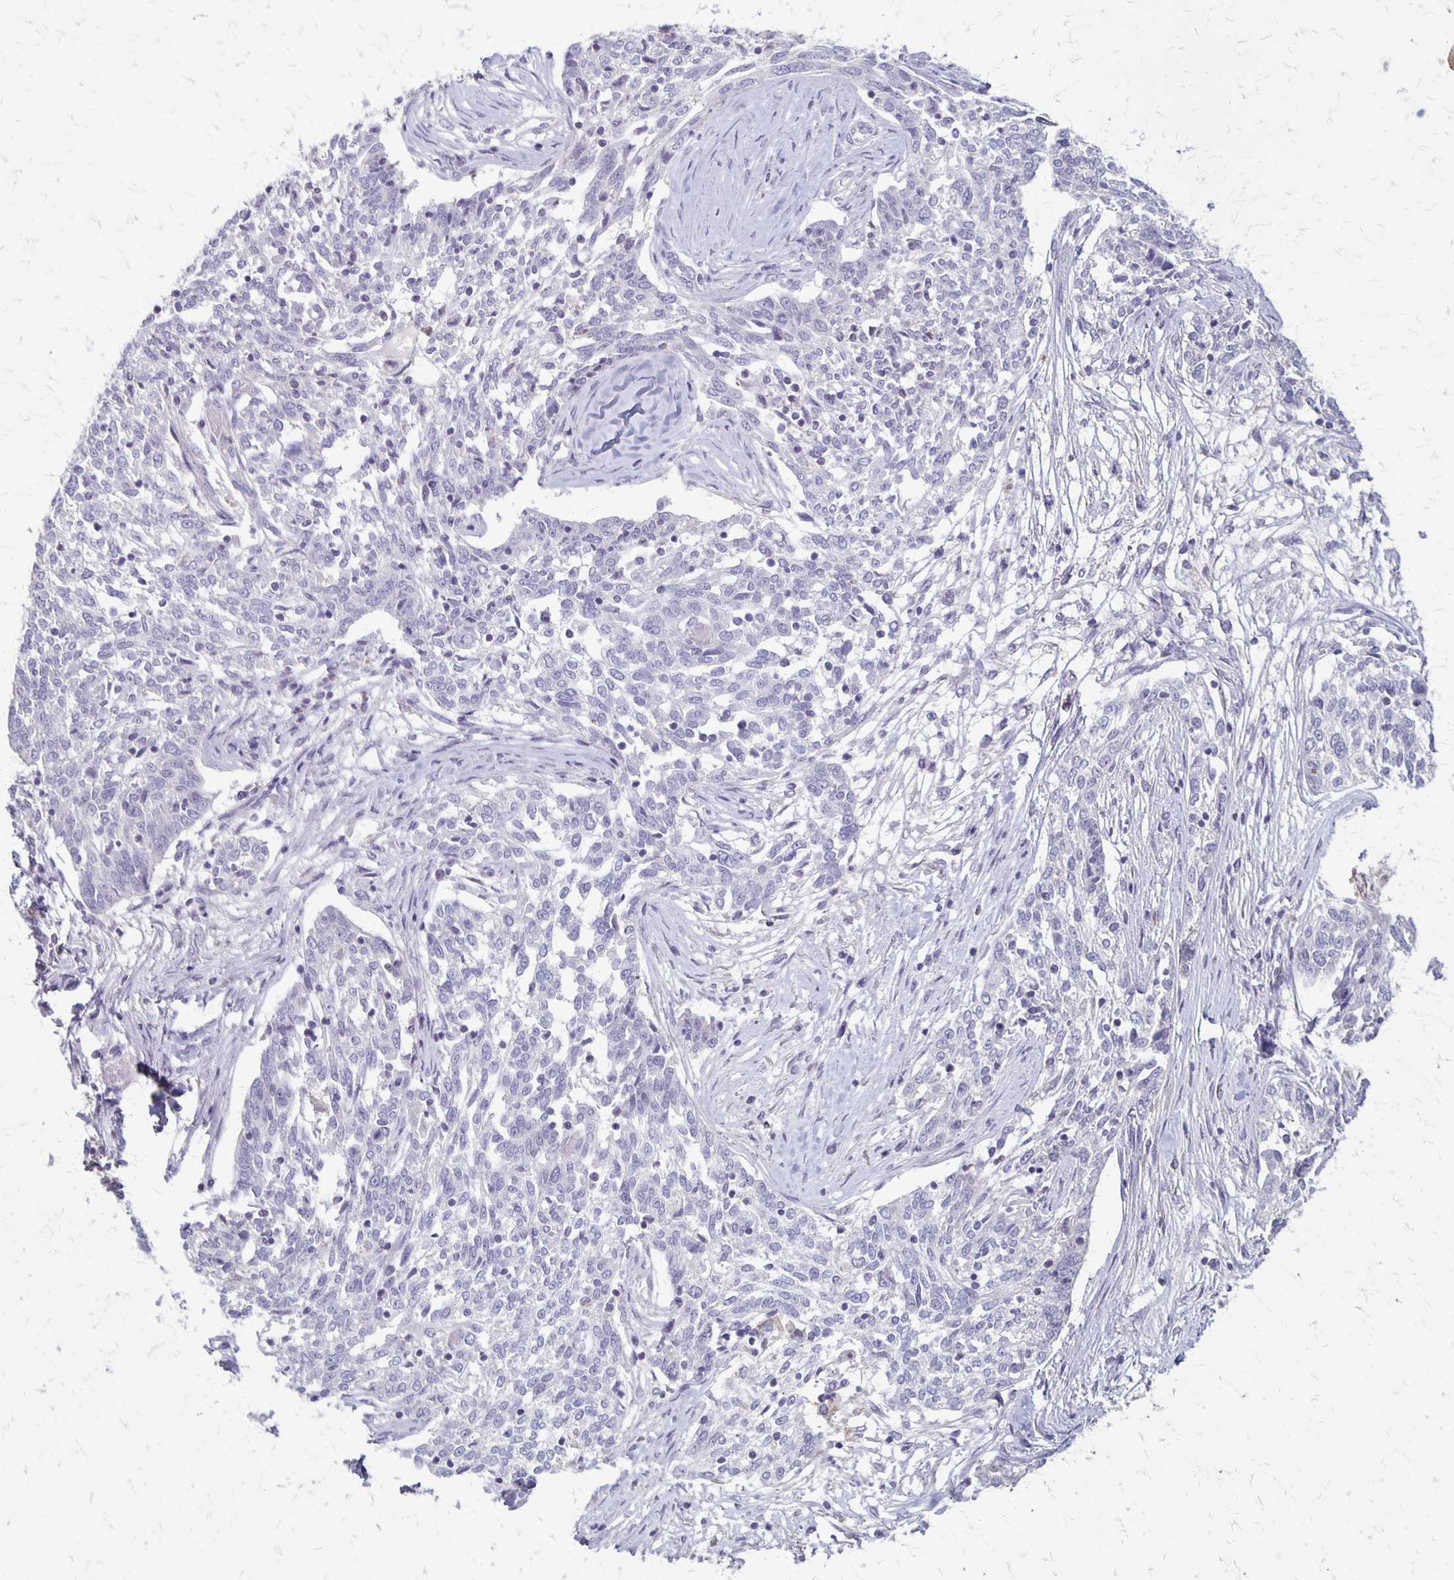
{"staining": {"intensity": "negative", "quantity": "none", "location": "none"}, "tissue": "ovarian cancer", "cell_type": "Tumor cells", "image_type": "cancer", "snomed": [{"axis": "morphology", "description": "Cystadenocarcinoma, serous, NOS"}, {"axis": "topography", "description": "Ovary"}], "caption": "Immunohistochemistry of human serous cystadenocarcinoma (ovarian) exhibits no expression in tumor cells.", "gene": "SEPTIN5", "patient": {"sex": "female", "age": 67}}